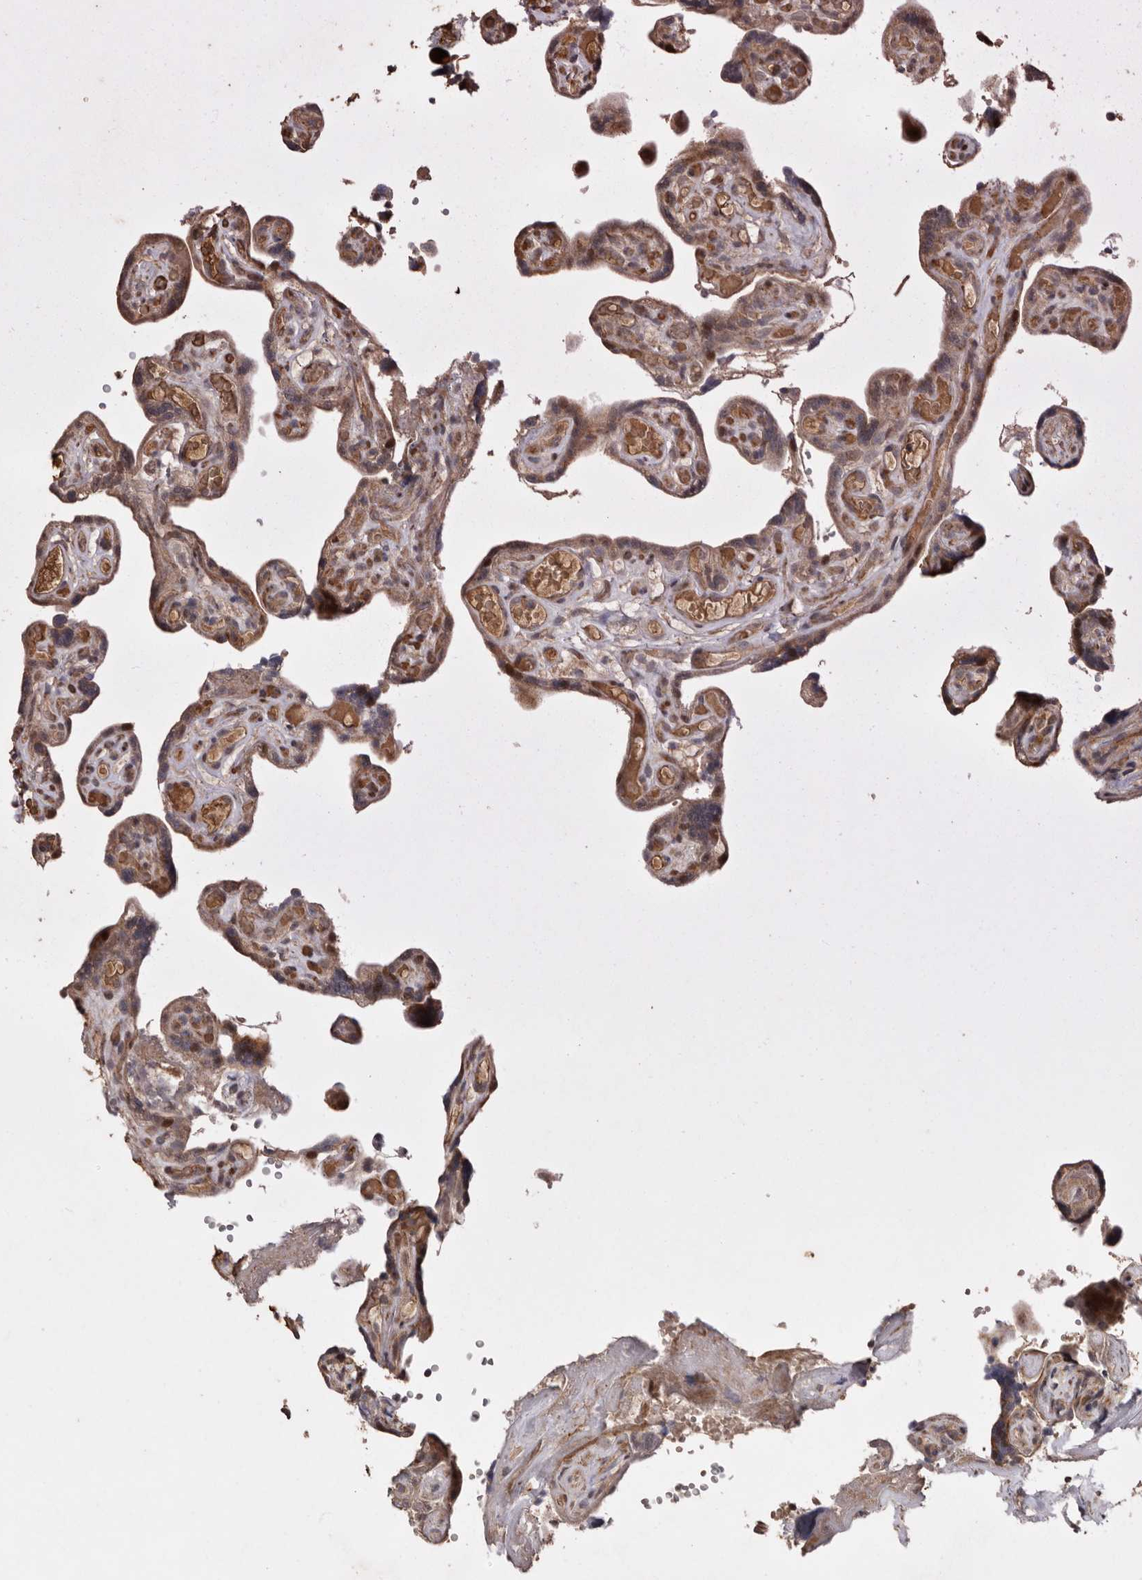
{"staining": {"intensity": "moderate", "quantity": "25%-75%", "location": "cytoplasmic/membranous"}, "tissue": "placenta", "cell_type": "Decidual cells", "image_type": "normal", "snomed": [{"axis": "morphology", "description": "Normal tissue, NOS"}, {"axis": "topography", "description": "Placenta"}], "caption": "Immunohistochemical staining of benign human placenta shows medium levels of moderate cytoplasmic/membranous positivity in approximately 25%-75% of decidual cells.", "gene": "RANBP17", "patient": {"sex": "female", "age": 30}}